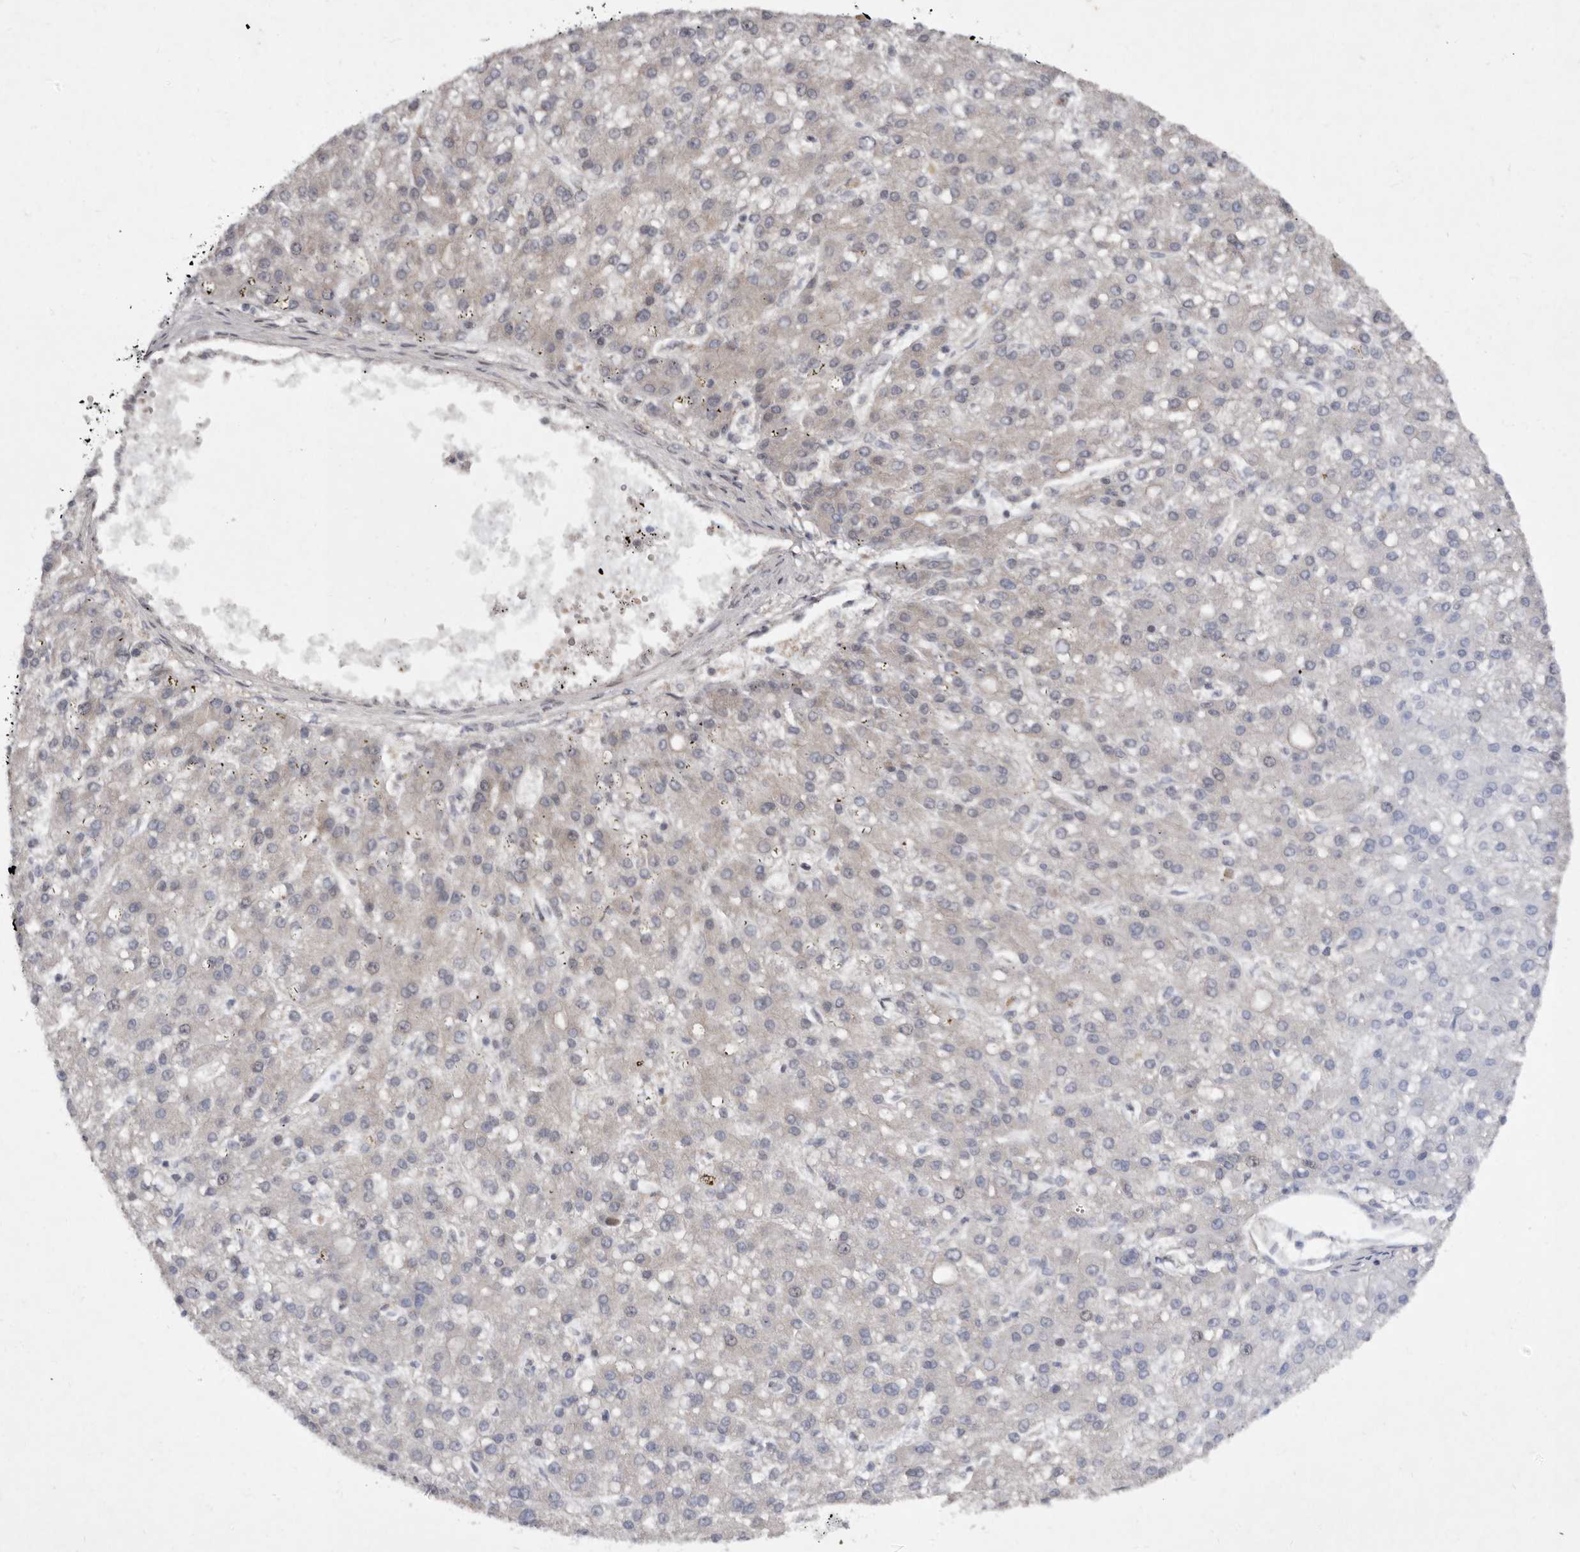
{"staining": {"intensity": "weak", "quantity": "<25%", "location": "cytoplasmic/membranous"}, "tissue": "liver cancer", "cell_type": "Tumor cells", "image_type": "cancer", "snomed": [{"axis": "morphology", "description": "Carcinoma, Hepatocellular, NOS"}, {"axis": "topography", "description": "Liver"}], "caption": "A micrograph of human liver cancer is negative for staining in tumor cells.", "gene": "ABL1", "patient": {"sex": "male", "age": 67}}